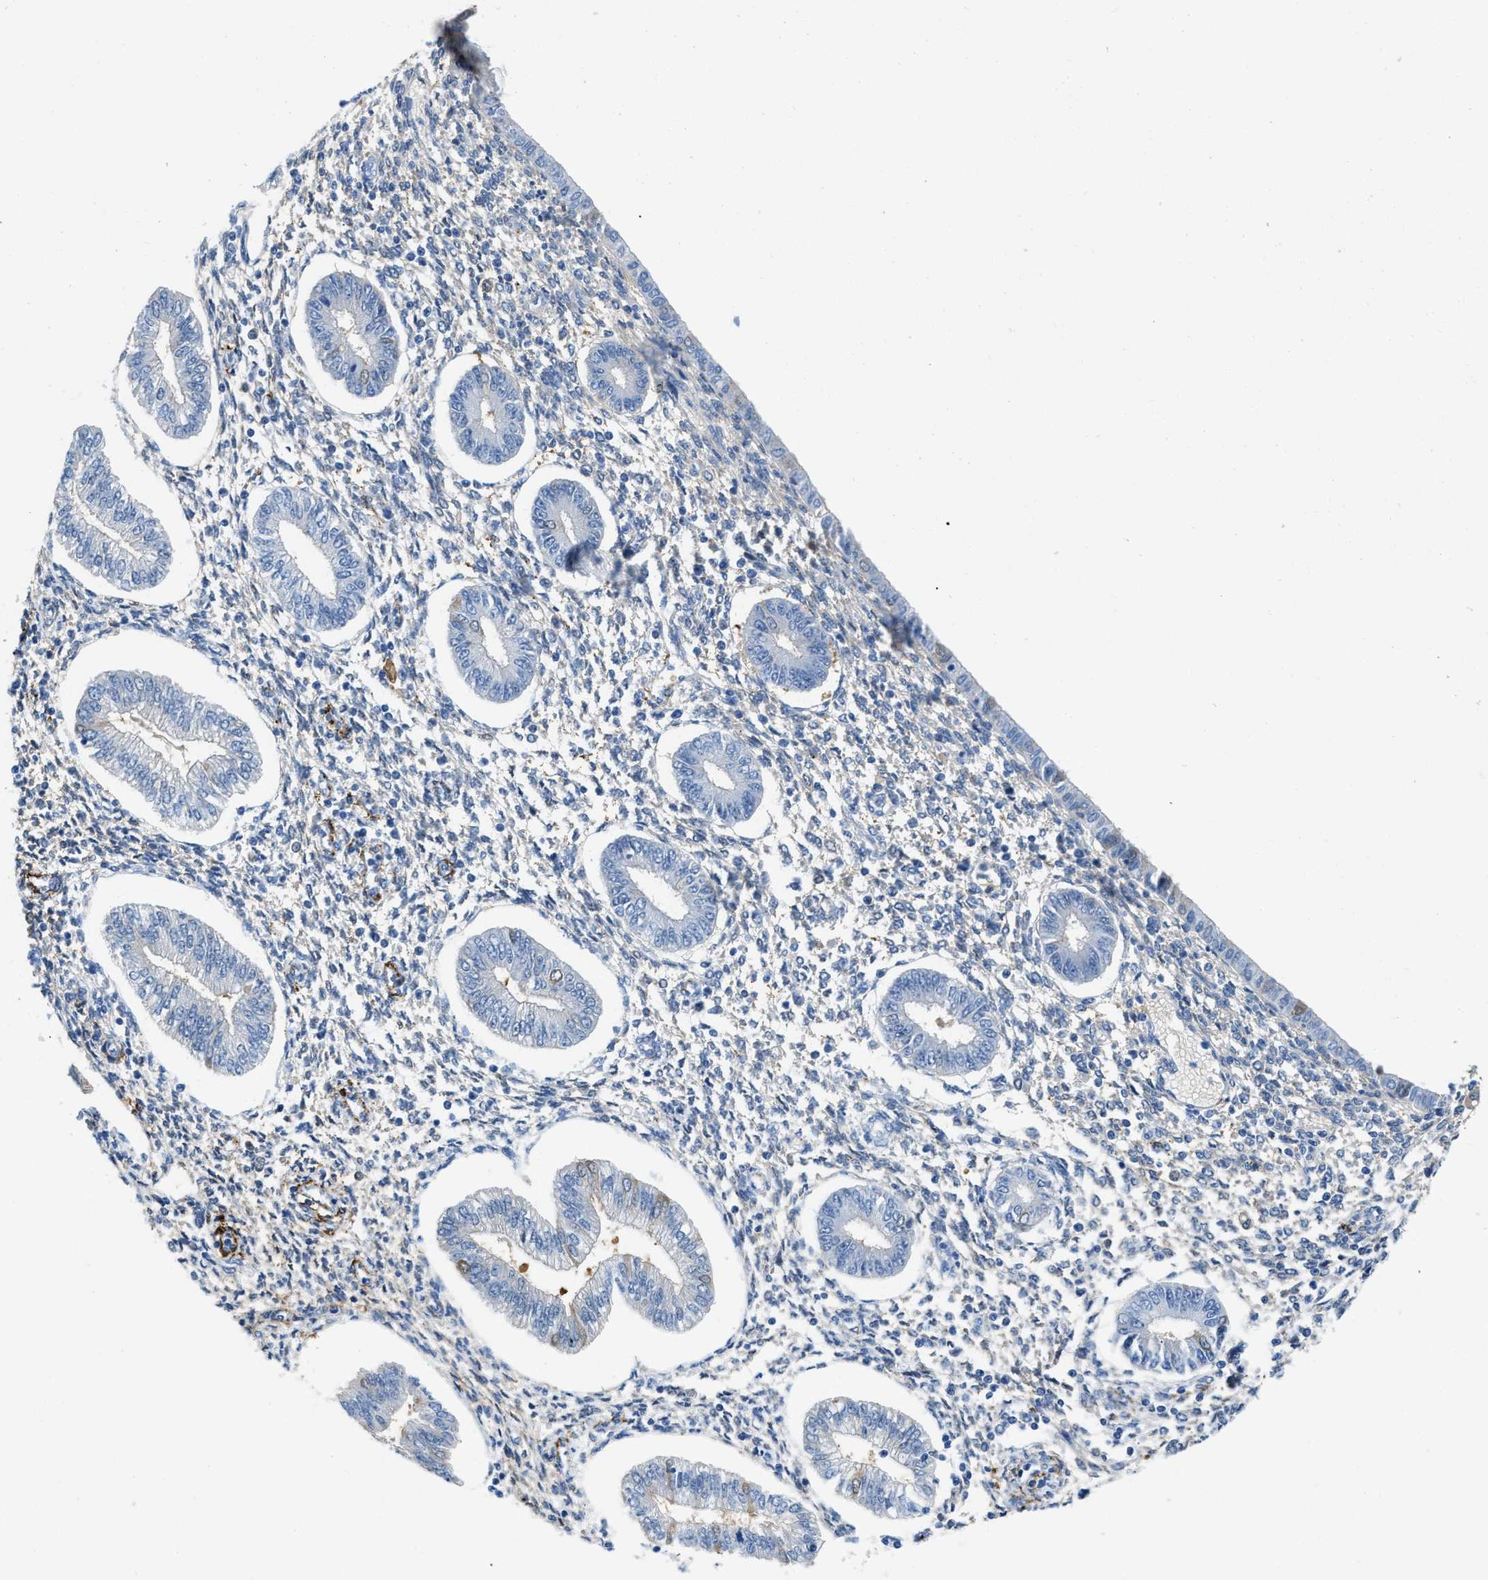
{"staining": {"intensity": "moderate", "quantity": "<25%", "location": "cytoplasmic/membranous,nuclear"}, "tissue": "endometrium", "cell_type": "Cells in endometrial stroma", "image_type": "normal", "snomed": [{"axis": "morphology", "description": "Normal tissue, NOS"}, {"axis": "topography", "description": "Endometrium"}], "caption": "This micrograph demonstrates immunohistochemistry staining of normal endometrium, with low moderate cytoplasmic/membranous,nuclear positivity in about <25% of cells in endometrial stroma.", "gene": "SPEG", "patient": {"sex": "female", "age": 50}}